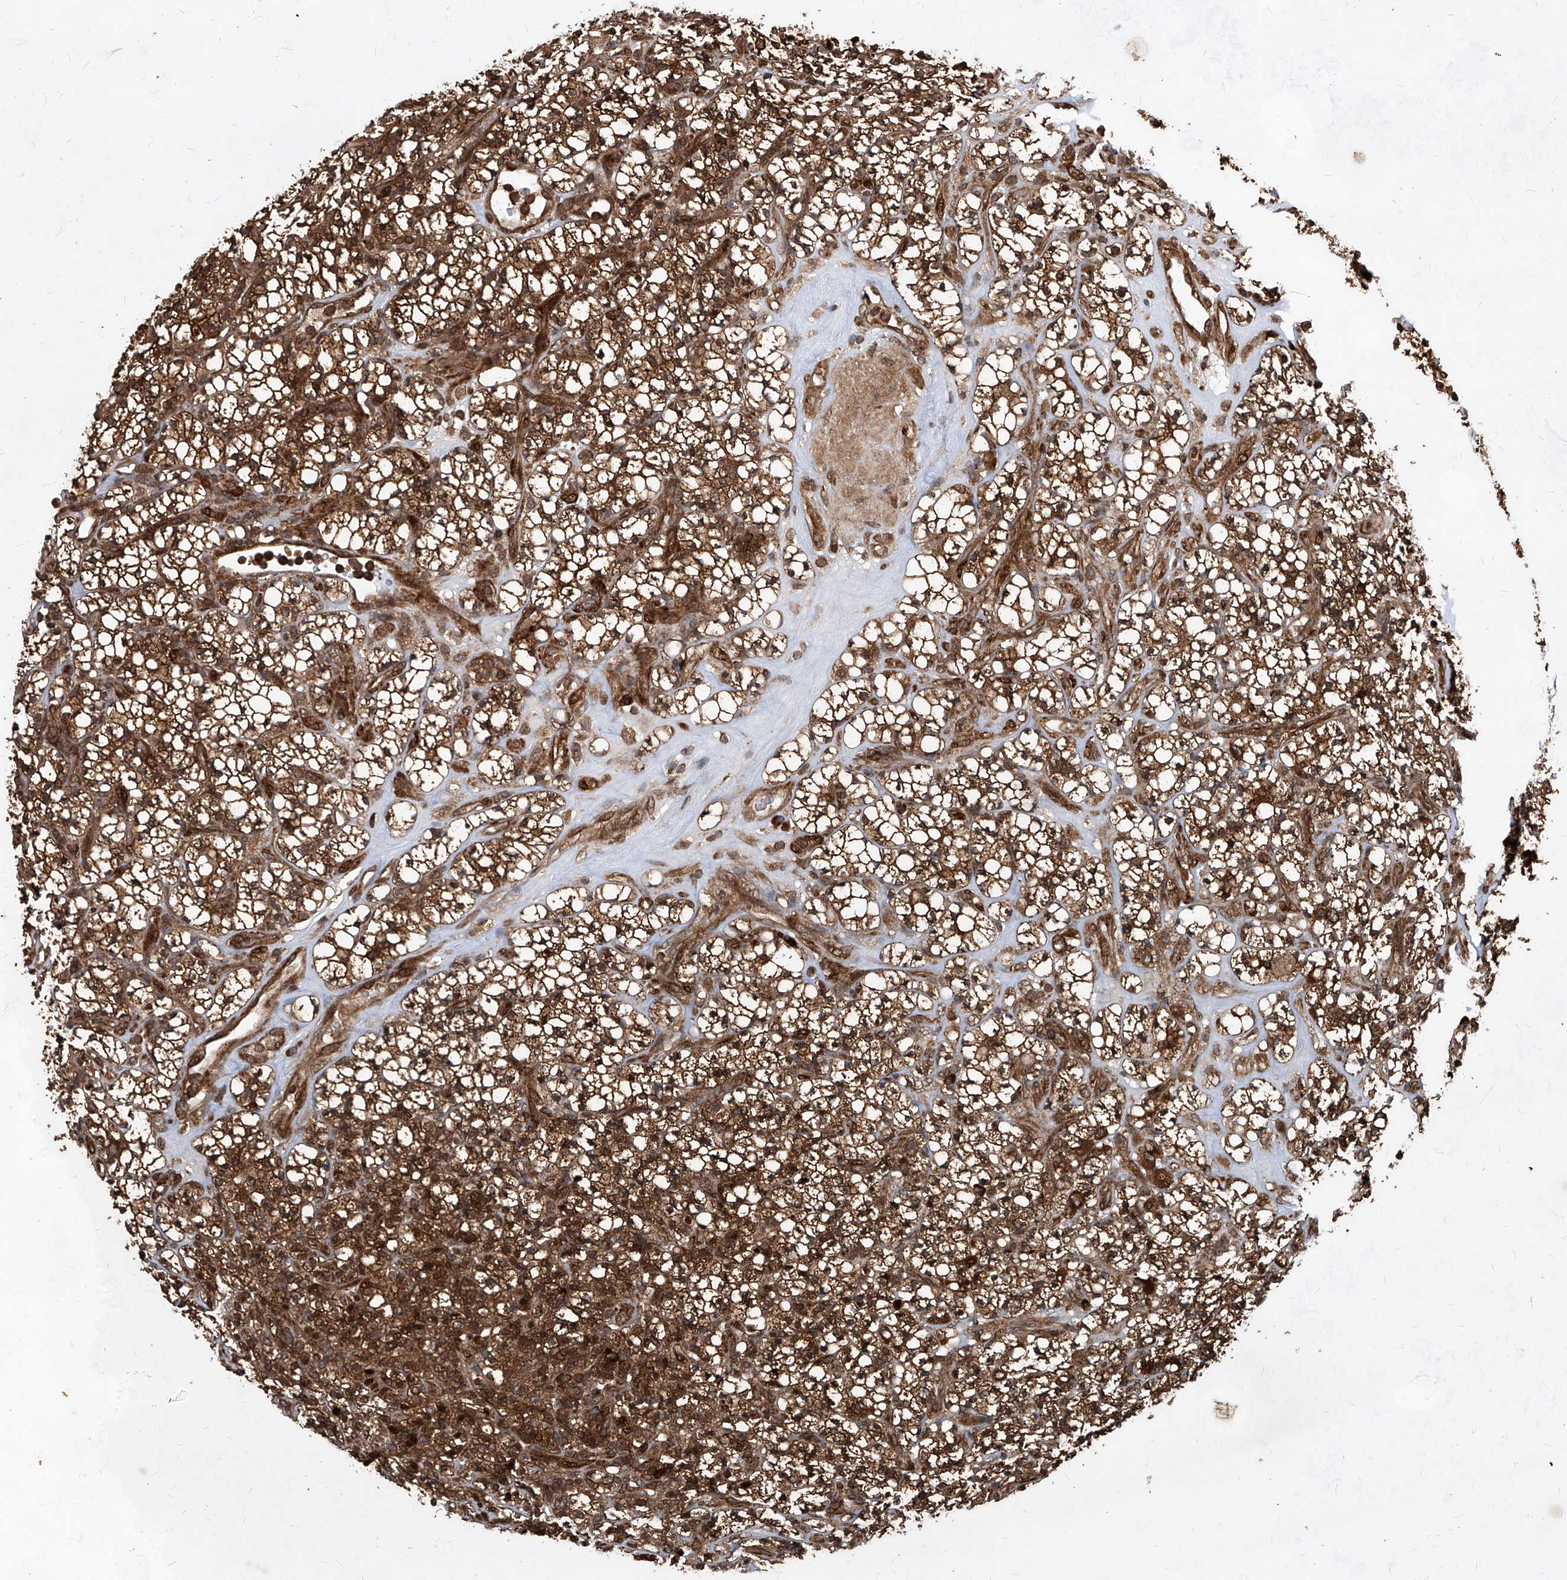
{"staining": {"intensity": "strong", "quantity": ">75%", "location": "cytoplasmic/membranous,nuclear"}, "tissue": "renal cancer", "cell_type": "Tumor cells", "image_type": "cancer", "snomed": [{"axis": "morphology", "description": "Adenocarcinoma, NOS"}, {"axis": "topography", "description": "Kidney"}], "caption": "This is an image of immunohistochemistry staining of renal cancer, which shows strong staining in the cytoplasmic/membranous and nuclear of tumor cells.", "gene": "MAGED2", "patient": {"sex": "male", "age": 77}}